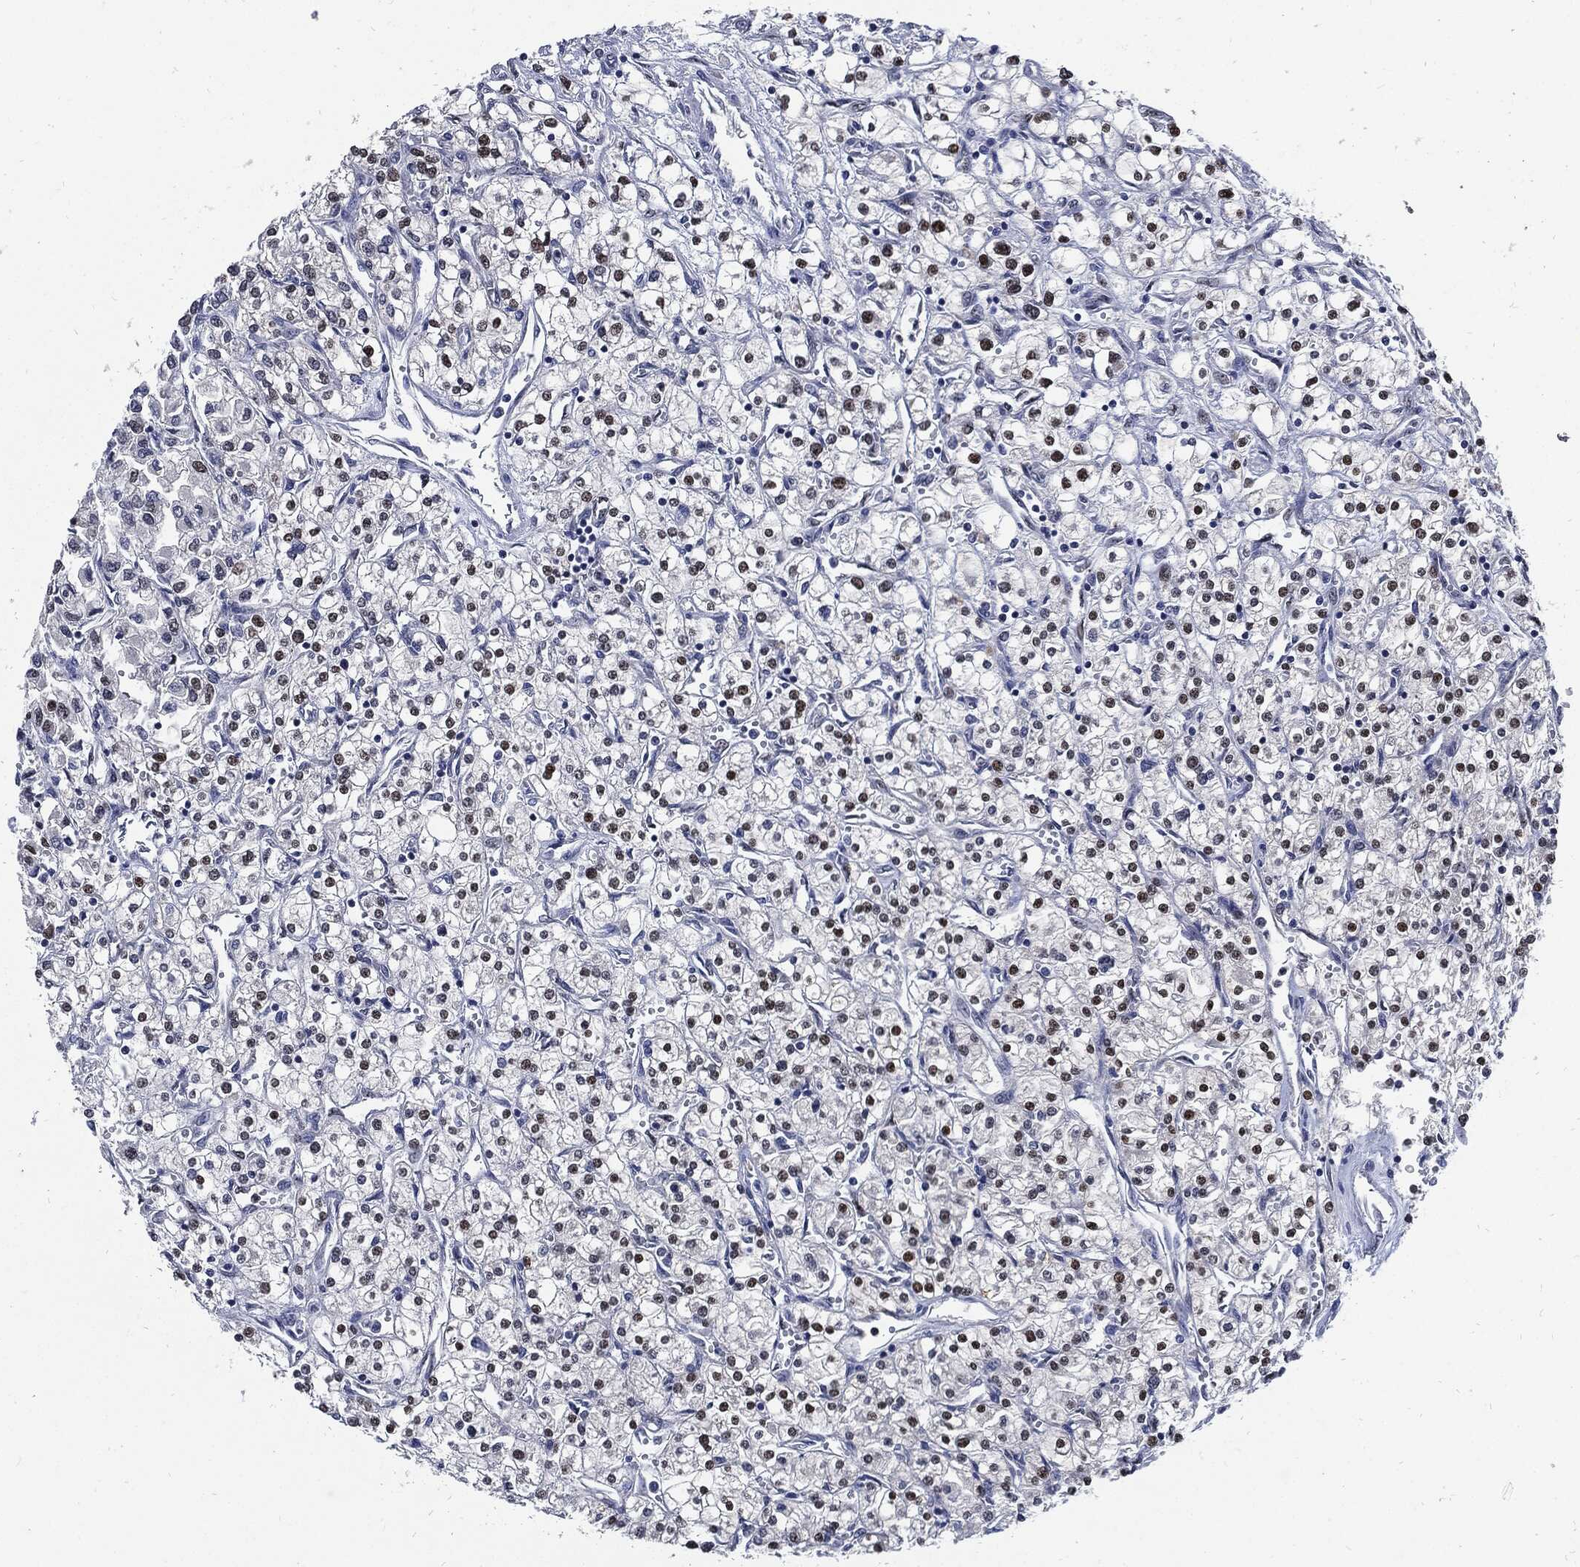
{"staining": {"intensity": "strong", "quantity": "<25%", "location": "nuclear"}, "tissue": "renal cancer", "cell_type": "Tumor cells", "image_type": "cancer", "snomed": [{"axis": "morphology", "description": "Adenocarcinoma, NOS"}, {"axis": "topography", "description": "Kidney"}], "caption": "This is an image of immunohistochemistry staining of renal adenocarcinoma, which shows strong expression in the nuclear of tumor cells.", "gene": "NBN", "patient": {"sex": "male", "age": 80}}